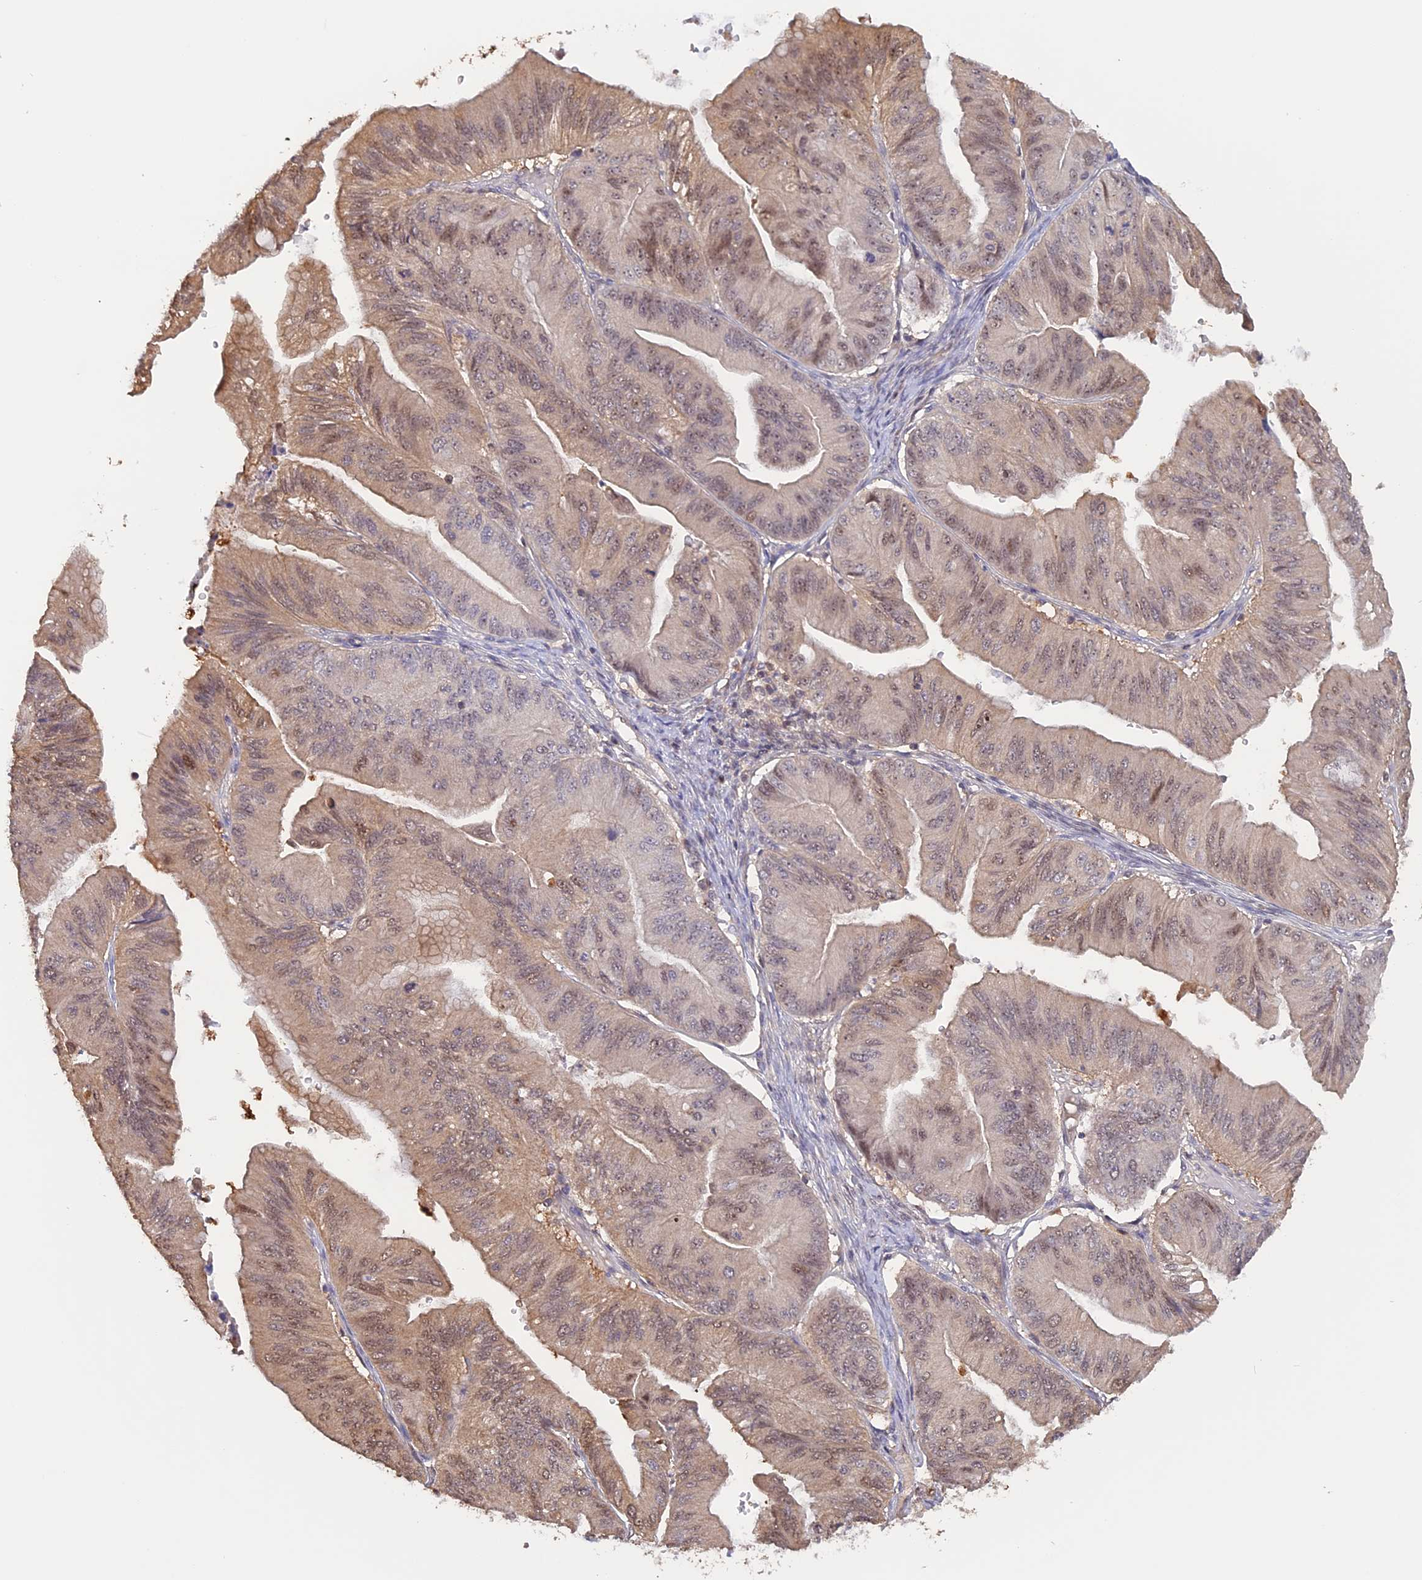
{"staining": {"intensity": "moderate", "quantity": "<25%", "location": "cytoplasmic/membranous,nuclear"}, "tissue": "ovarian cancer", "cell_type": "Tumor cells", "image_type": "cancer", "snomed": [{"axis": "morphology", "description": "Cystadenocarcinoma, mucinous, NOS"}, {"axis": "topography", "description": "Ovary"}], "caption": "This is a histology image of immunohistochemistry staining of mucinous cystadenocarcinoma (ovarian), which shows moderate positivity in the cytoplasmic/membranous and nuclear of tumor cells.", "gene": "FAM98C", "patient": {"sex": "female", "age": 61}}